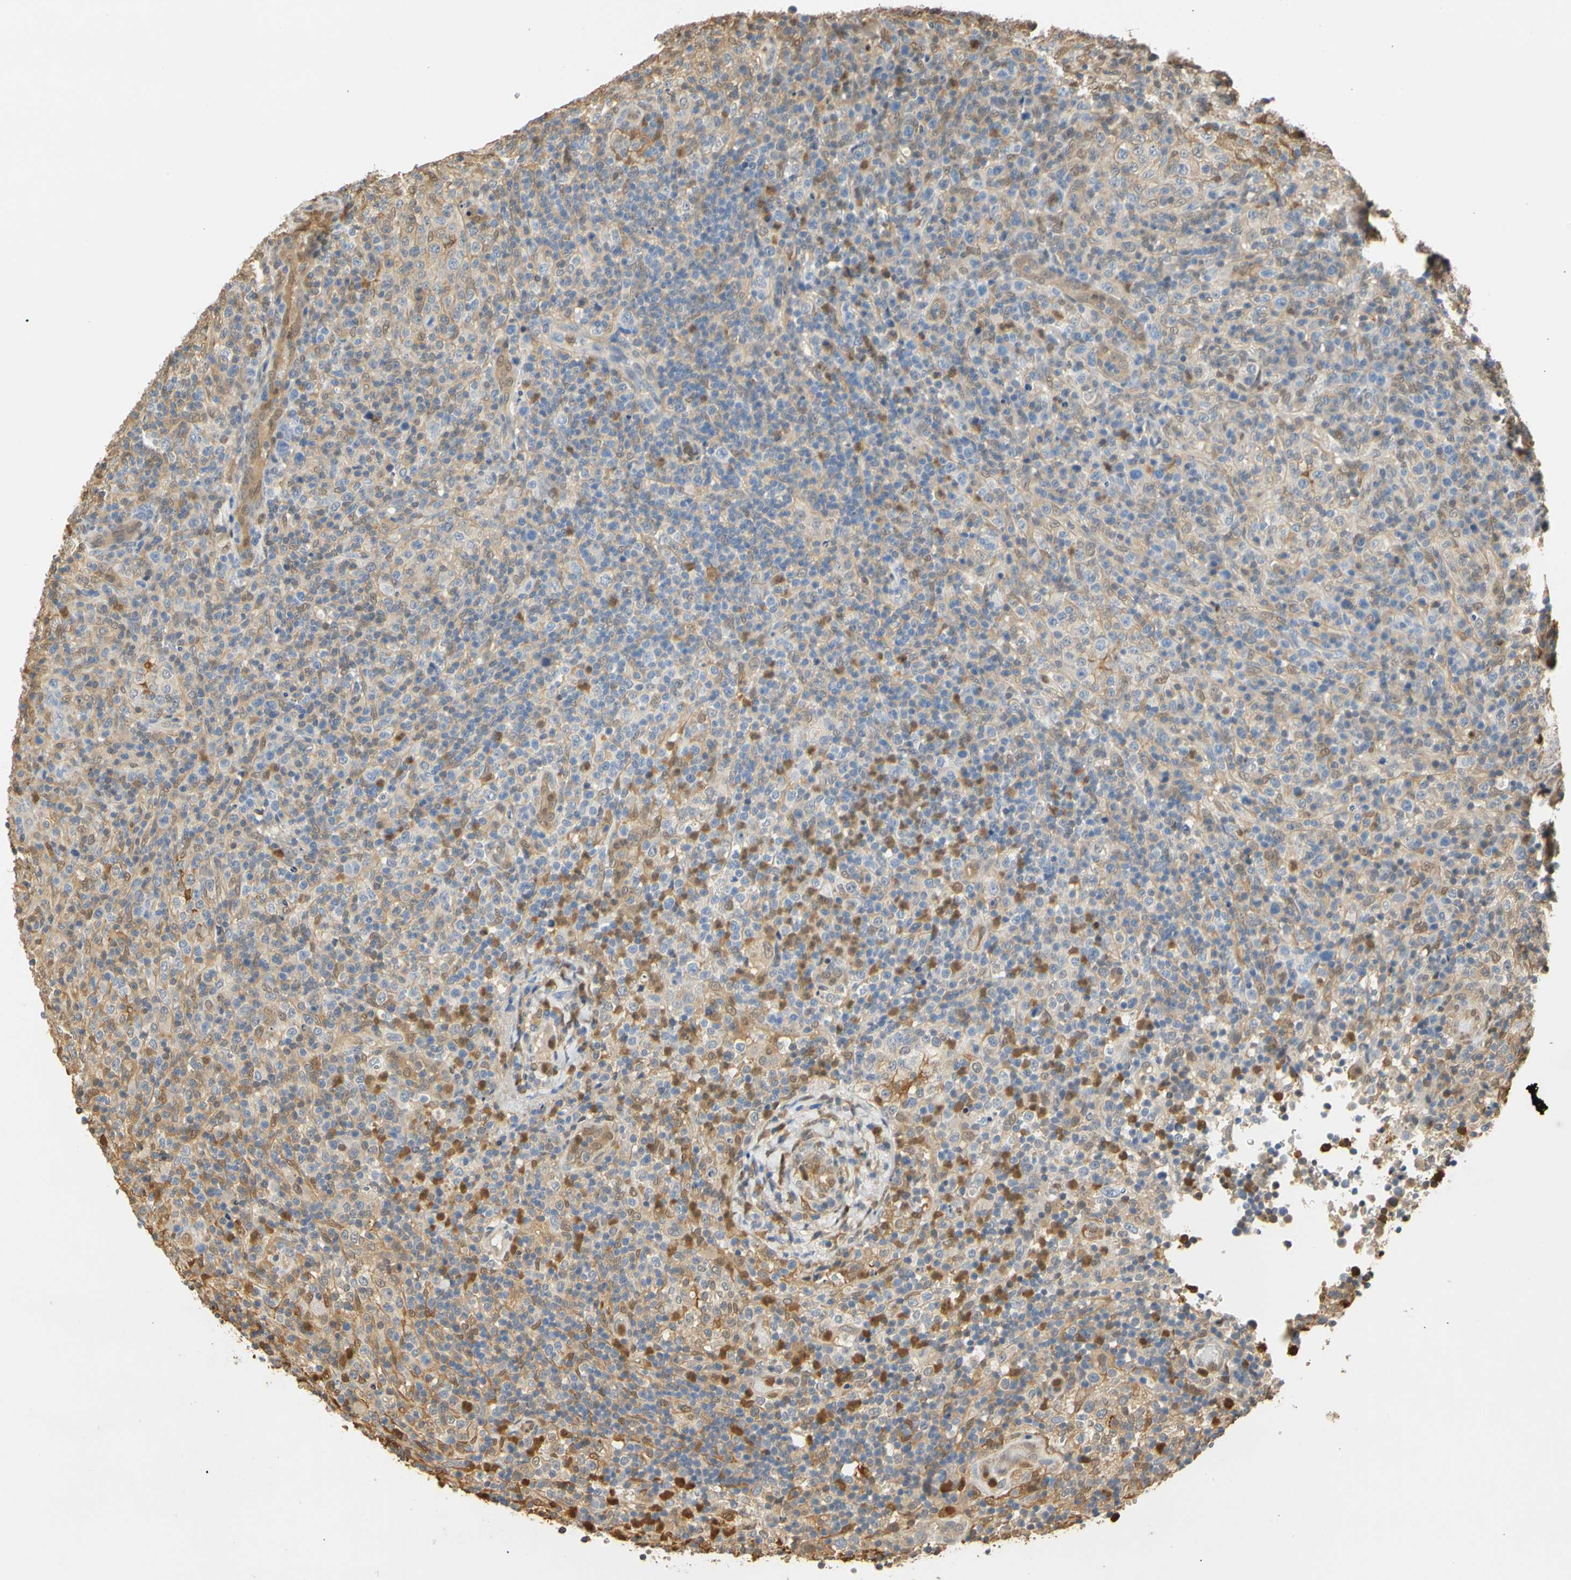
{"staining": {"intensity": "weak", "quantity": "<25%", "location": "cytoplasmic/membranous,nuclear"}, "tissue": "lymphoma", "cell_type": "Tumor cells", "image_type": "cancer", "snomed": [{"axis": "morphology", "description": "Malignant lymphoma, non-Hodgkin's type, High grade"}, {"axis": "topography", "description": "Lymph node"}], "caption": "A high-resolution histopathology image shows immunohistochemistry (IHC) staining of lymphoma, which displays no significant positivity in tumor cells.", "gene": "S100A6", "patient": {"sex": "female", "age": 76}}